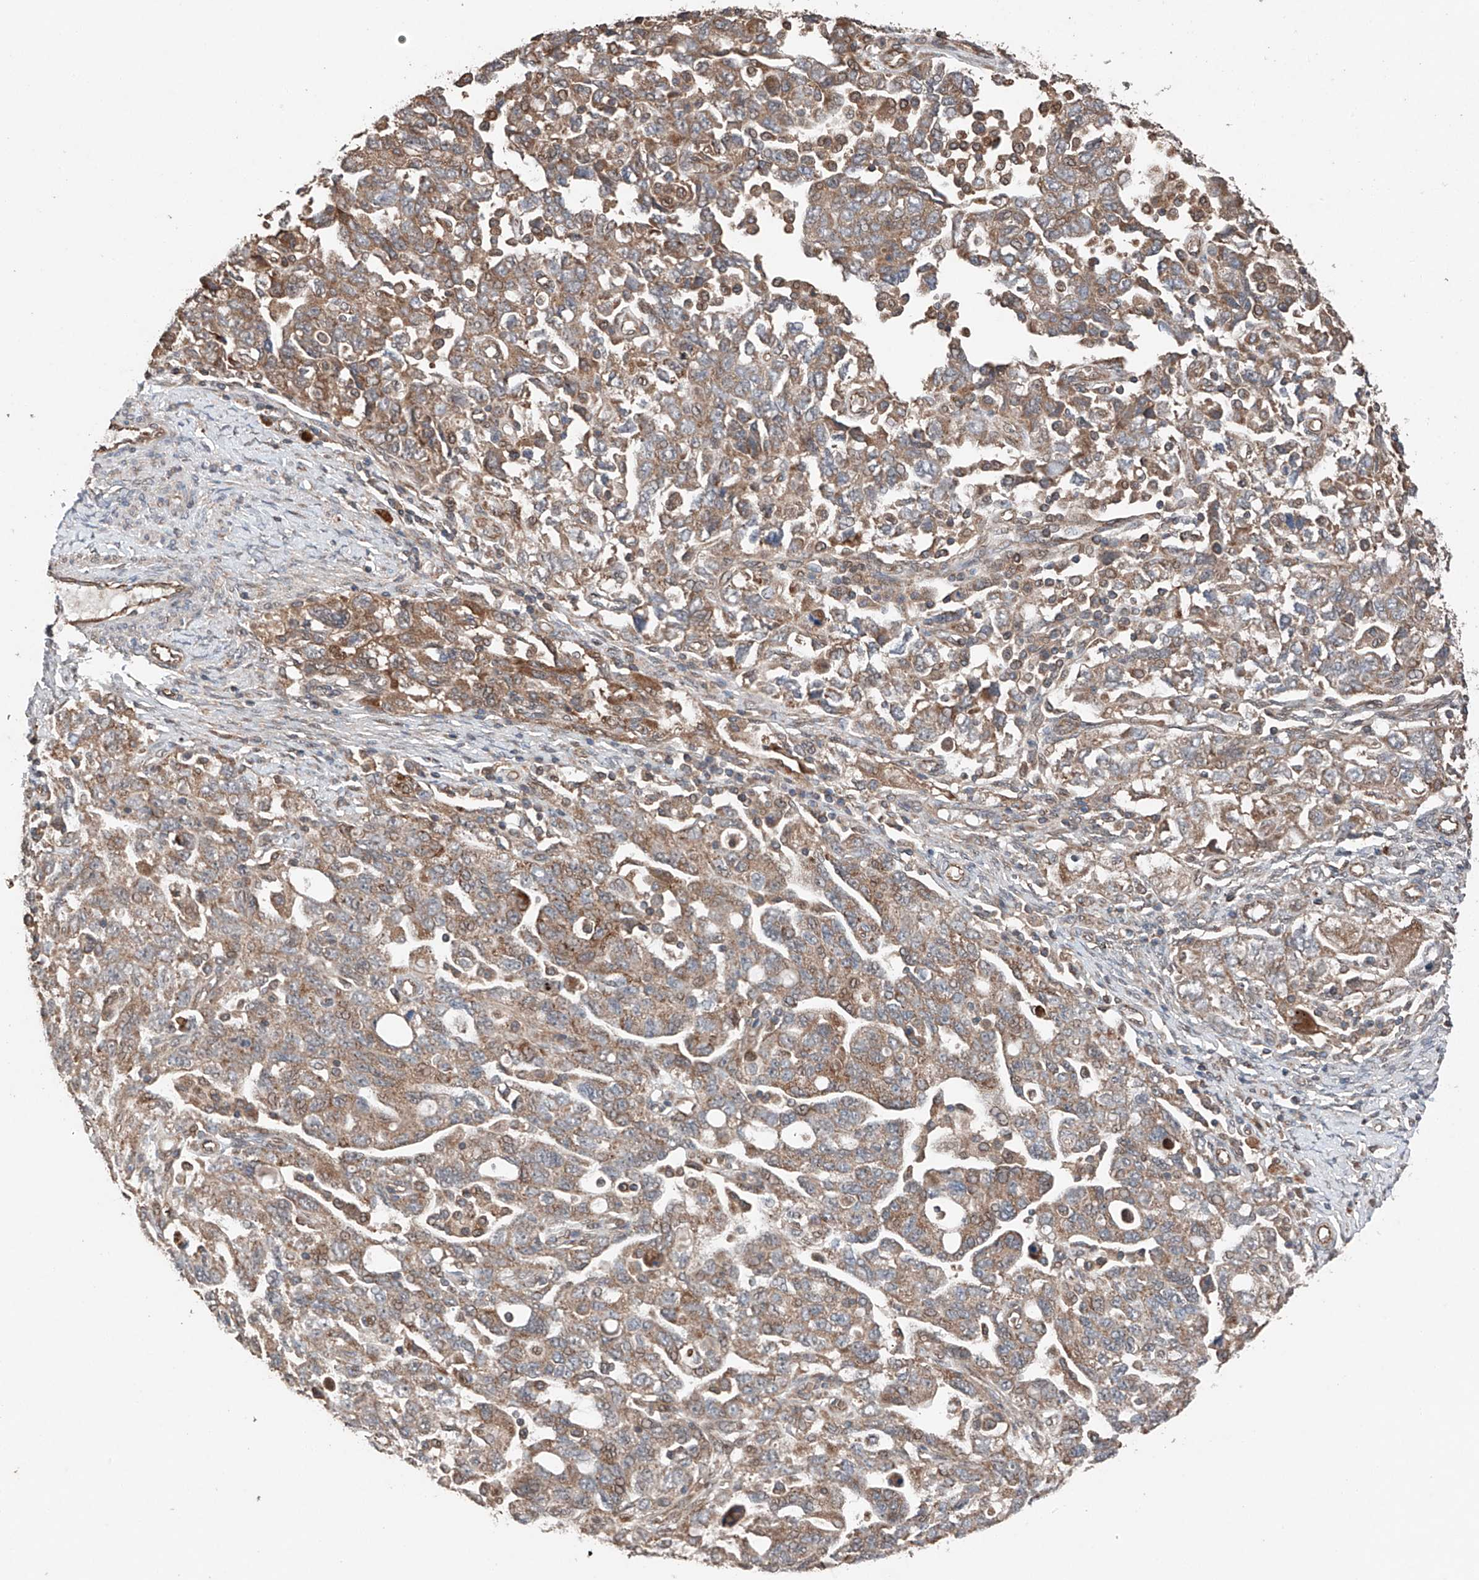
{"staining": {"intensity": "moderate", "quantity": ">75%", "location": "cytoplasmic/membranous"}, "tissue": "ovarian cancer", "cell_type": "Tumor cells", "image_type": "cancer", "snomed": [{"axis": "morphology", "description": "Carcinoma, NOS"}, {"axis": "morphology", "description": "Cystadenocarcinoma, serous, NOS"}, {"axis": "topography", "description": "Ovary"}], "caption": "High-power microscopy captured an immunohistochemistry (IHC) photomicrograph of ovarian carcinoma, revealing moderate cytoplasmic/membranous expression in approximately >75% of tumor cells. Nuclei are stained in blue.", "gene": "AP4B1", "patient": {"sex": "female", "age": 69}}